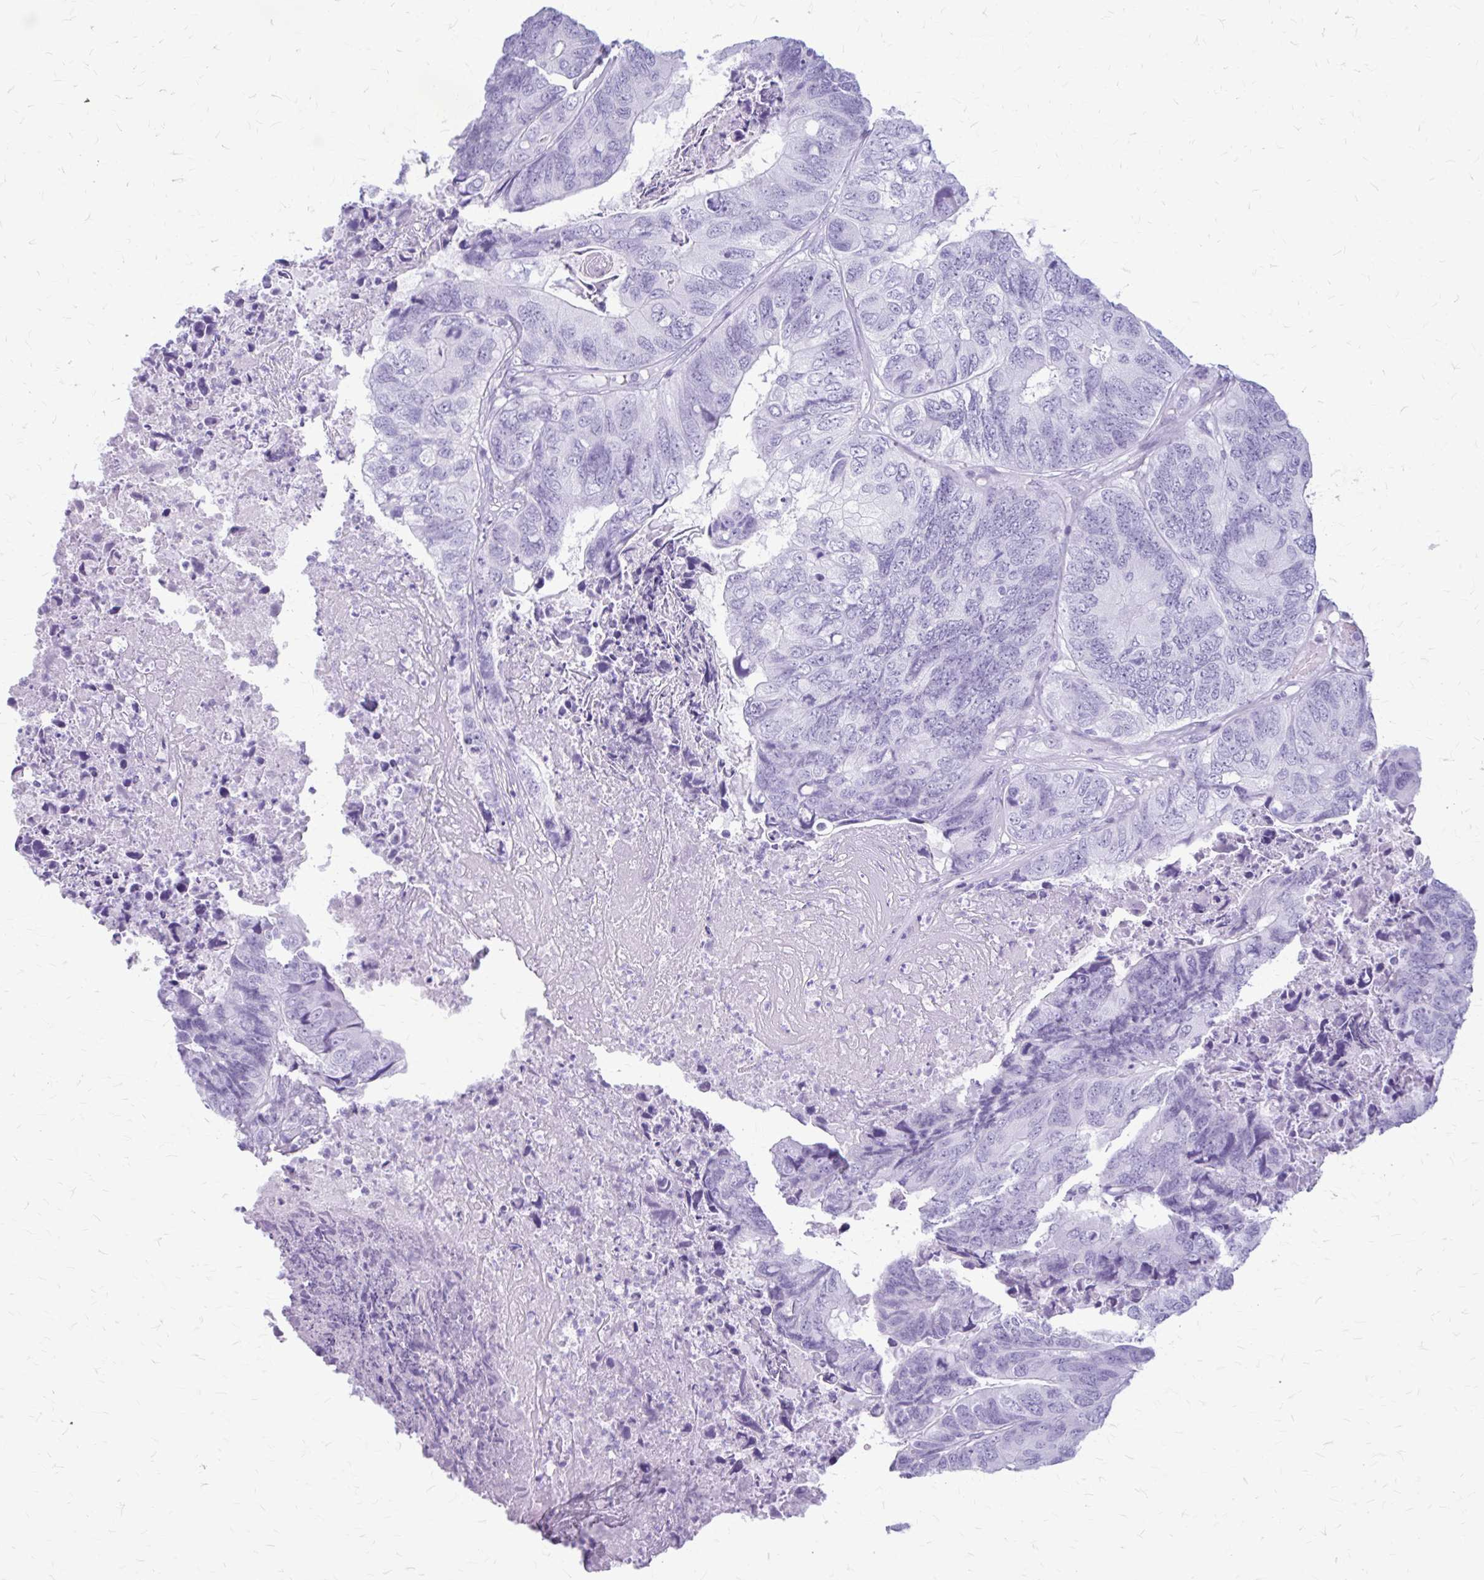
{"staining": {"intensity": "negative", "quantity": "none", "location": "none"}, "tissue": "colorectal cancer", "cell_type": "Tumor cells", "image_type": "cancer", "snomed": [{"axis": "morphology", "description": "Adenocarcinoma, NOS"}, {"axis": "topography", "description": "Colon"}], "caption": "This is an immunohistochemistry (IHC) image of colorectal cancer (adenocarcinoma). There is no positivity in tumor cells.", "gene": "KLHDC7A", "patient": {"sex": "female", "age": 67}}